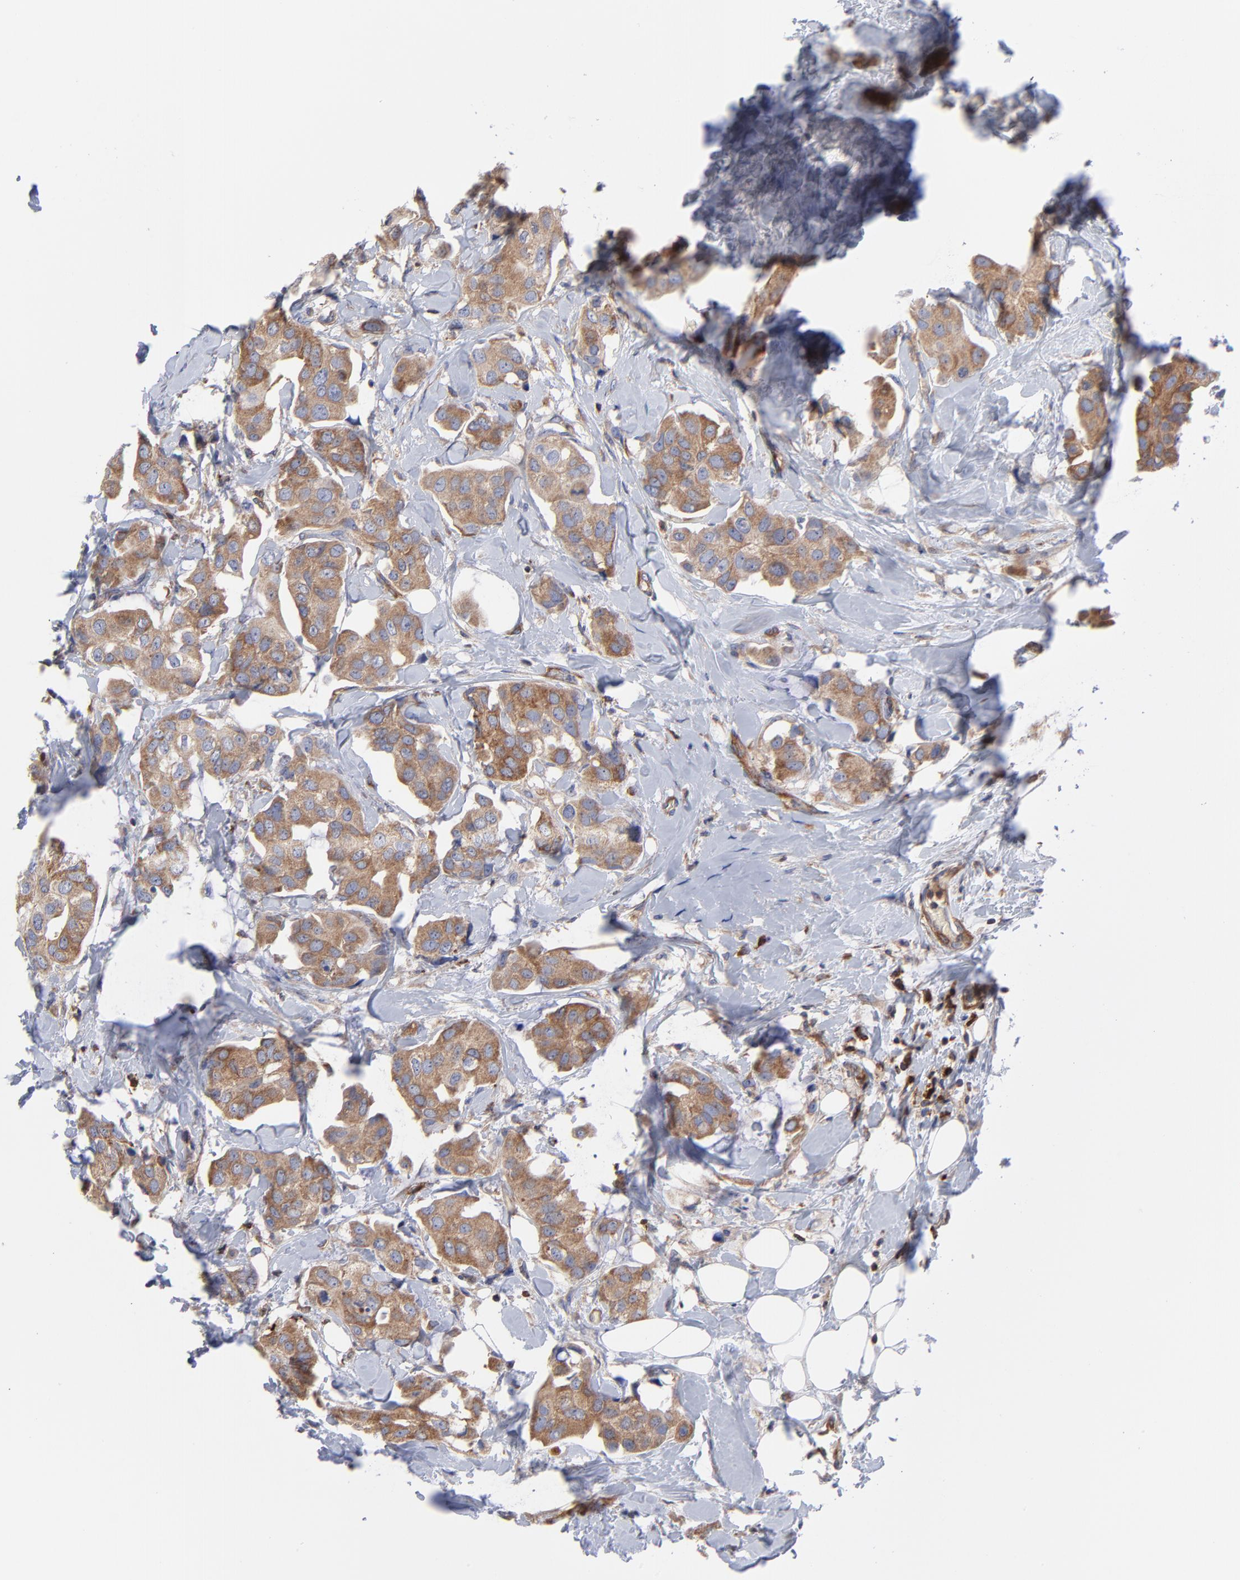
{"staining": {"intensity": "moderate", "quantity": ">75%", "location": "cytoplasmic/membranous"}, "tissue": "breast cancer", "cell_type": "Tumor cells", "image_type": "cancer", "snomed": [{"axis": "morphology", "description": "Duct carcinoma"}, {"axis": "topography", "description": "Breast"}], "caption": "Immunohistochemical staining of intraductal carcinoma (breast) displays medium levels of moderate cytoplasmic/membranous positivity in about >75% of tumor cells. The protein is stained brown, and the nuclei are stained in blue (DAB (3,3'-diaminobenzidine) IHC with brightfield microscopy, high magnification).", "gene": "NFKBIA", "patient": {"sex": "female", "age": 40}}